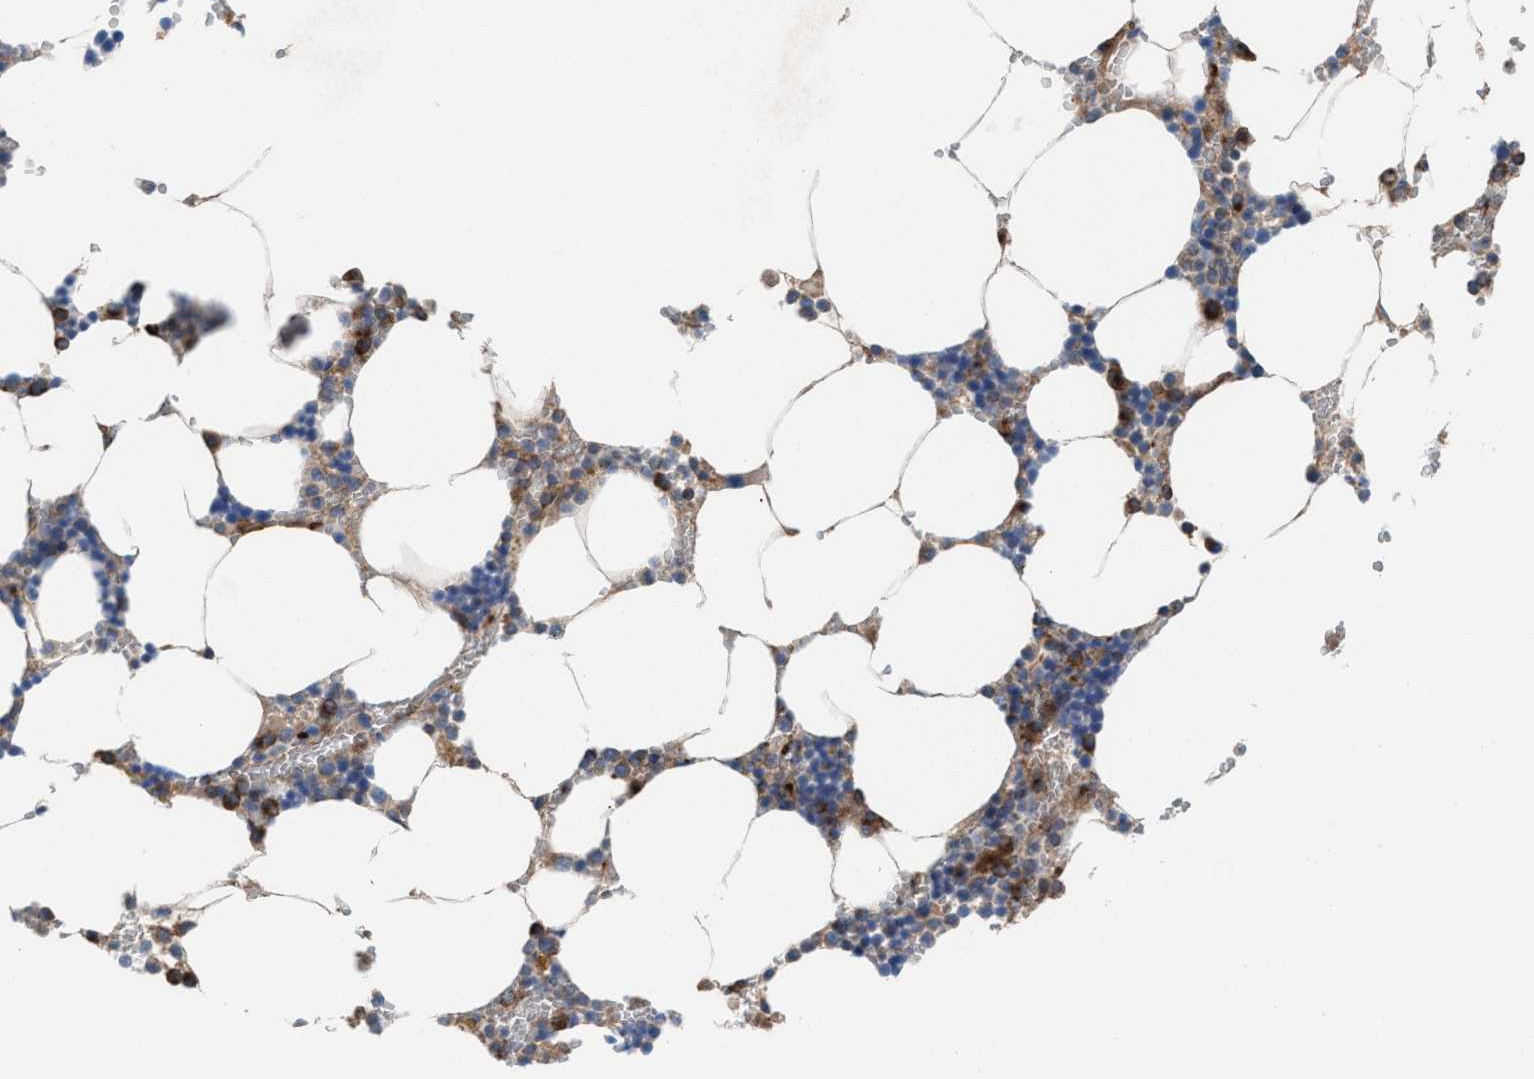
{"staining": {"intensity": "moderate", "quantity": ">75%", "location": "cytoplasmic/membranous"}, "tissue": "bone marrow", "cell_type": "Hematopoietic cells", "image_type": "normal", "snomed": [{"axis": "morphology", "description": "Normal tissue, NOS"}, {"axis": "topography", "description": "Bone marrow"}], "caption": "The immunohistochemical stain shows moderate cytoplasmic/membranous expression in hematopoietic cells of benign bone marrow. Using DAB (brown) and hematoxylin (blue) stains, captured at high magnification using brightfield microscopy.", "gene": "NYAP1", "patient": {"sex": "male", "age": 70}}